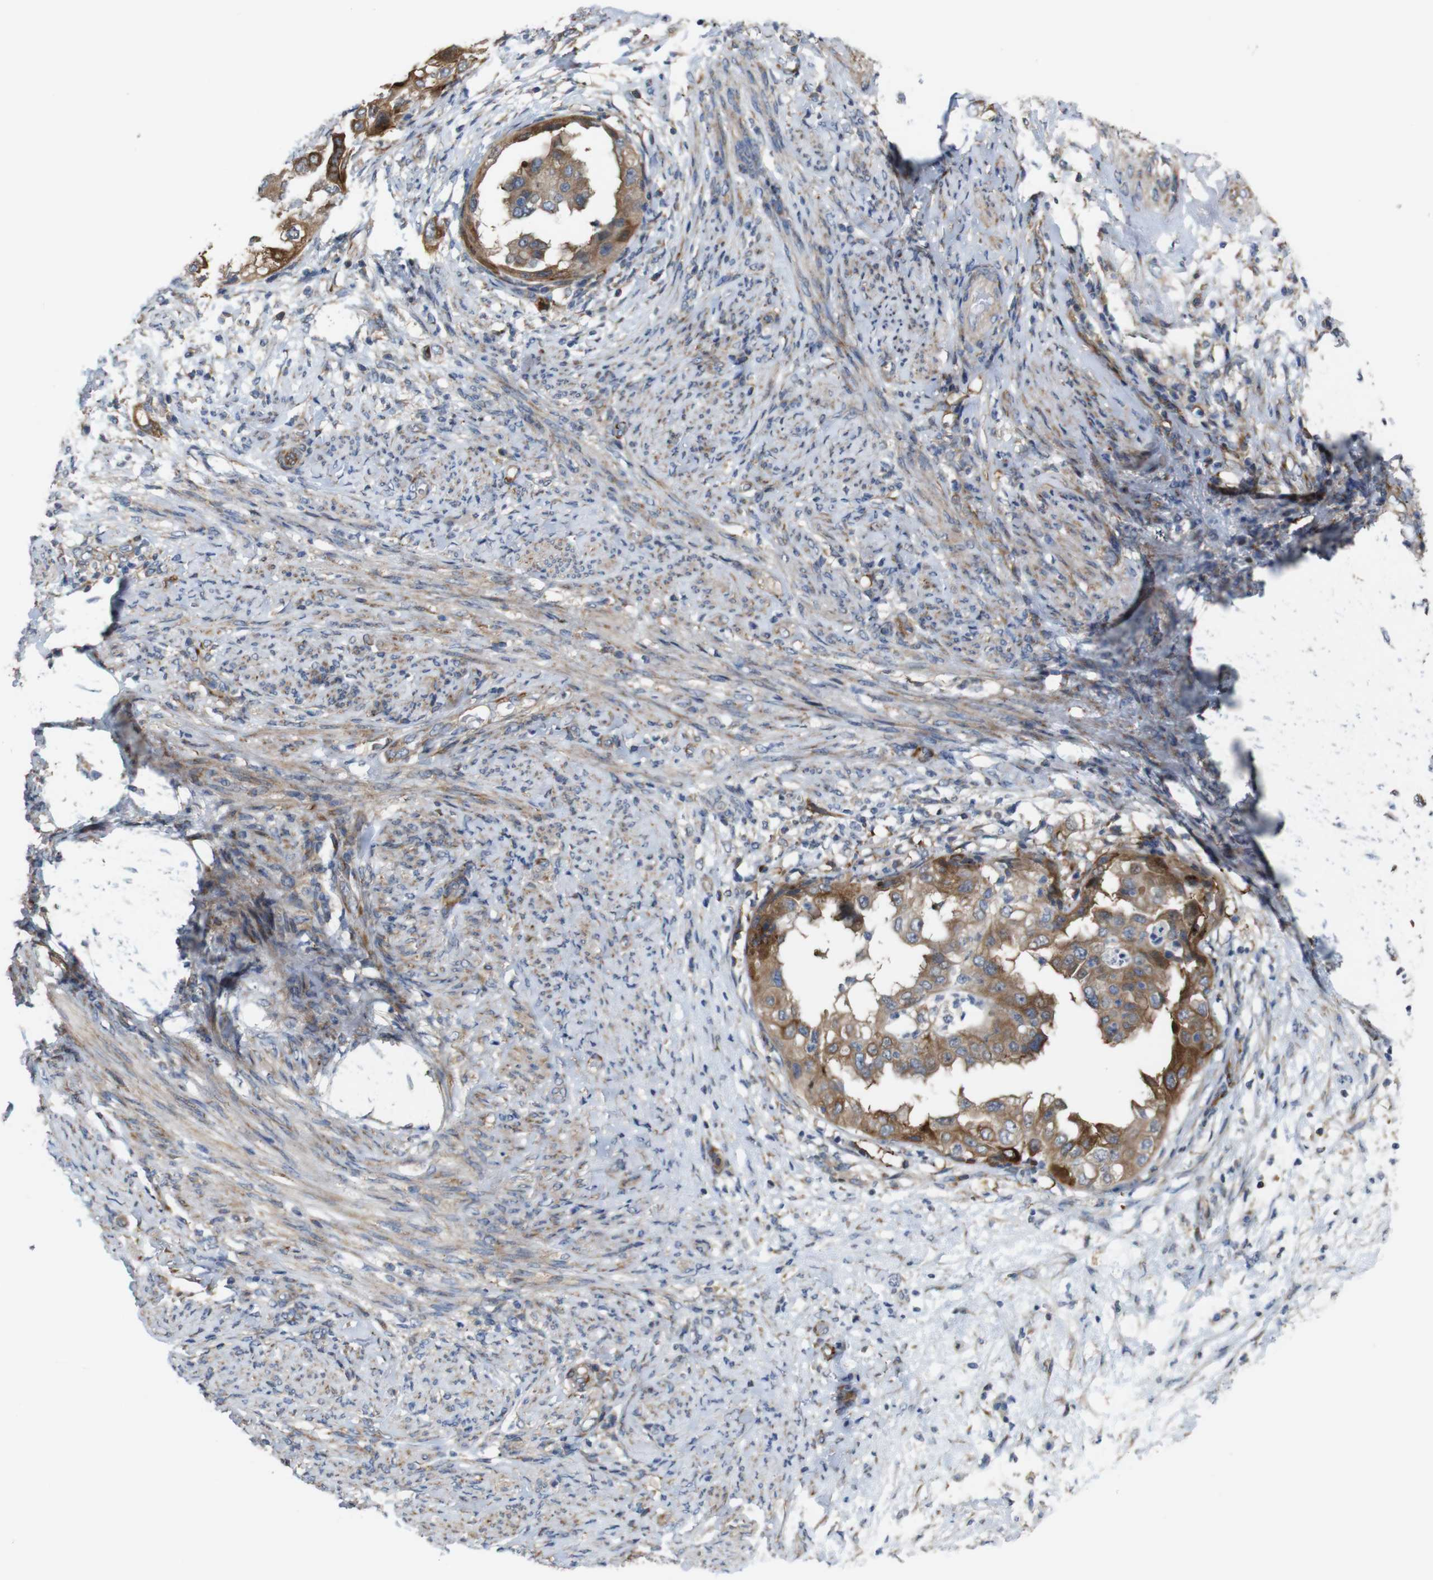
{"staining": {"intensity": "moderate", "quantity": ">75%", "location": "cytoplasmic/membranous"}, "tissue": "endometrial cancer", "cell_type": "Tumor cells", "image_type": "cancer", "snomed": [{"axis": "morphology", "description": "Adenocarcinoma, NOS"}, {"axis": "topography", "description": "Endometrium"}], "caption": "Endometrial adenocarcinoma stained for a protein displays moderate cytoplasmic/membranous positivity in tumor cells.", "gene": "PCOLCE2", "patient": {"sex": "female", "age": 85}}